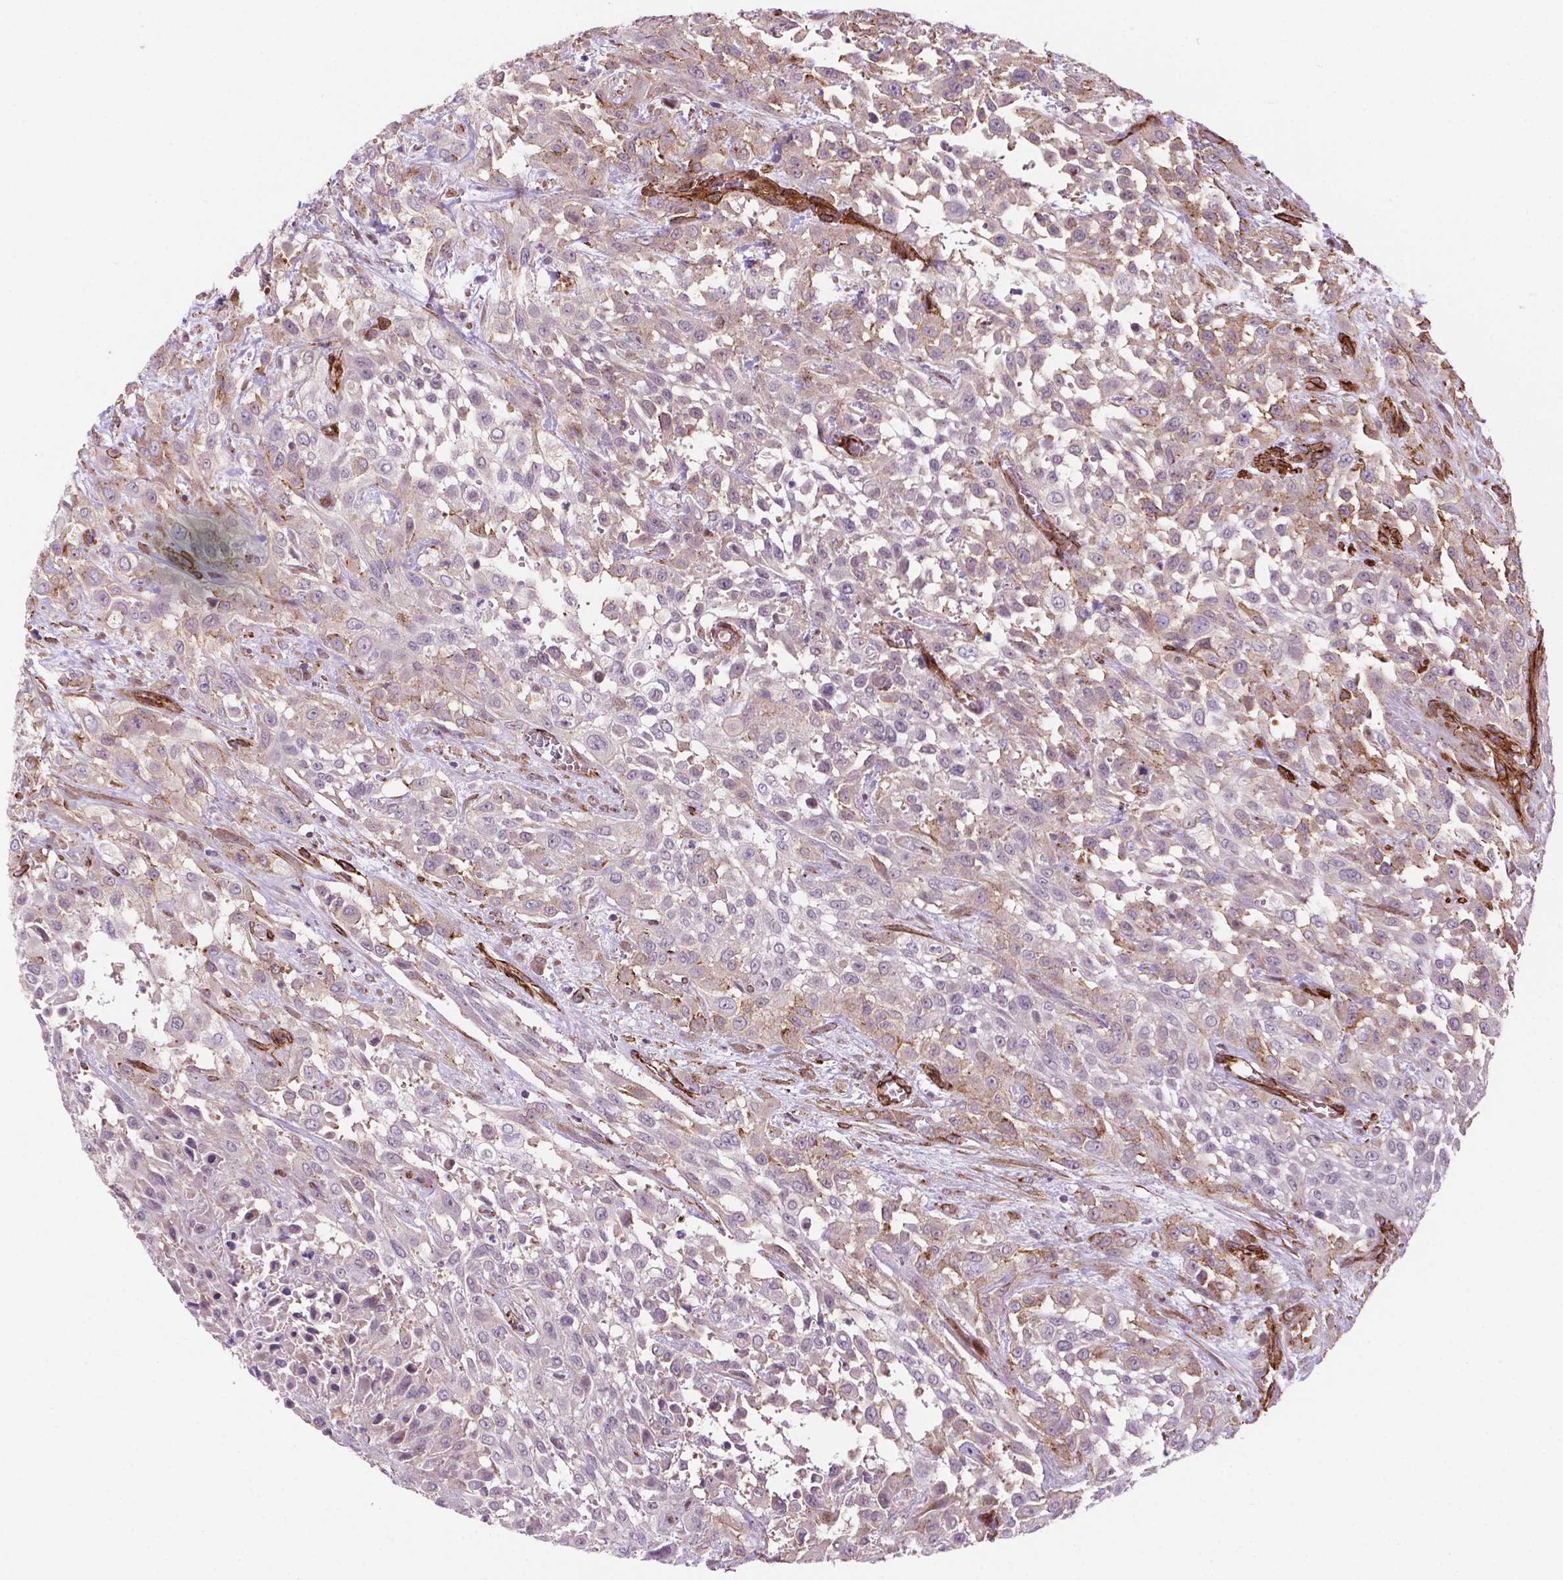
{"staining": {"intensity": "negative", "quantity": "none", "location": "none"}, "tissue": "urothelial cancer", "cell_type": "Tumor cells", "image_type": "cancer", "snomed": [{"axis": "morphology", "description": "Urothelial carcinoma, High grade"}, {"axis": "topography", "description": "Urinary bladder"}], "caption": "High-grade urothelial carcinoma stained for a protein using immunohistochemistry (IHC) demonstrates no staining tumor cells.", "gene": "EGFL8", "patient": {"sex": "male", "age": 57}}